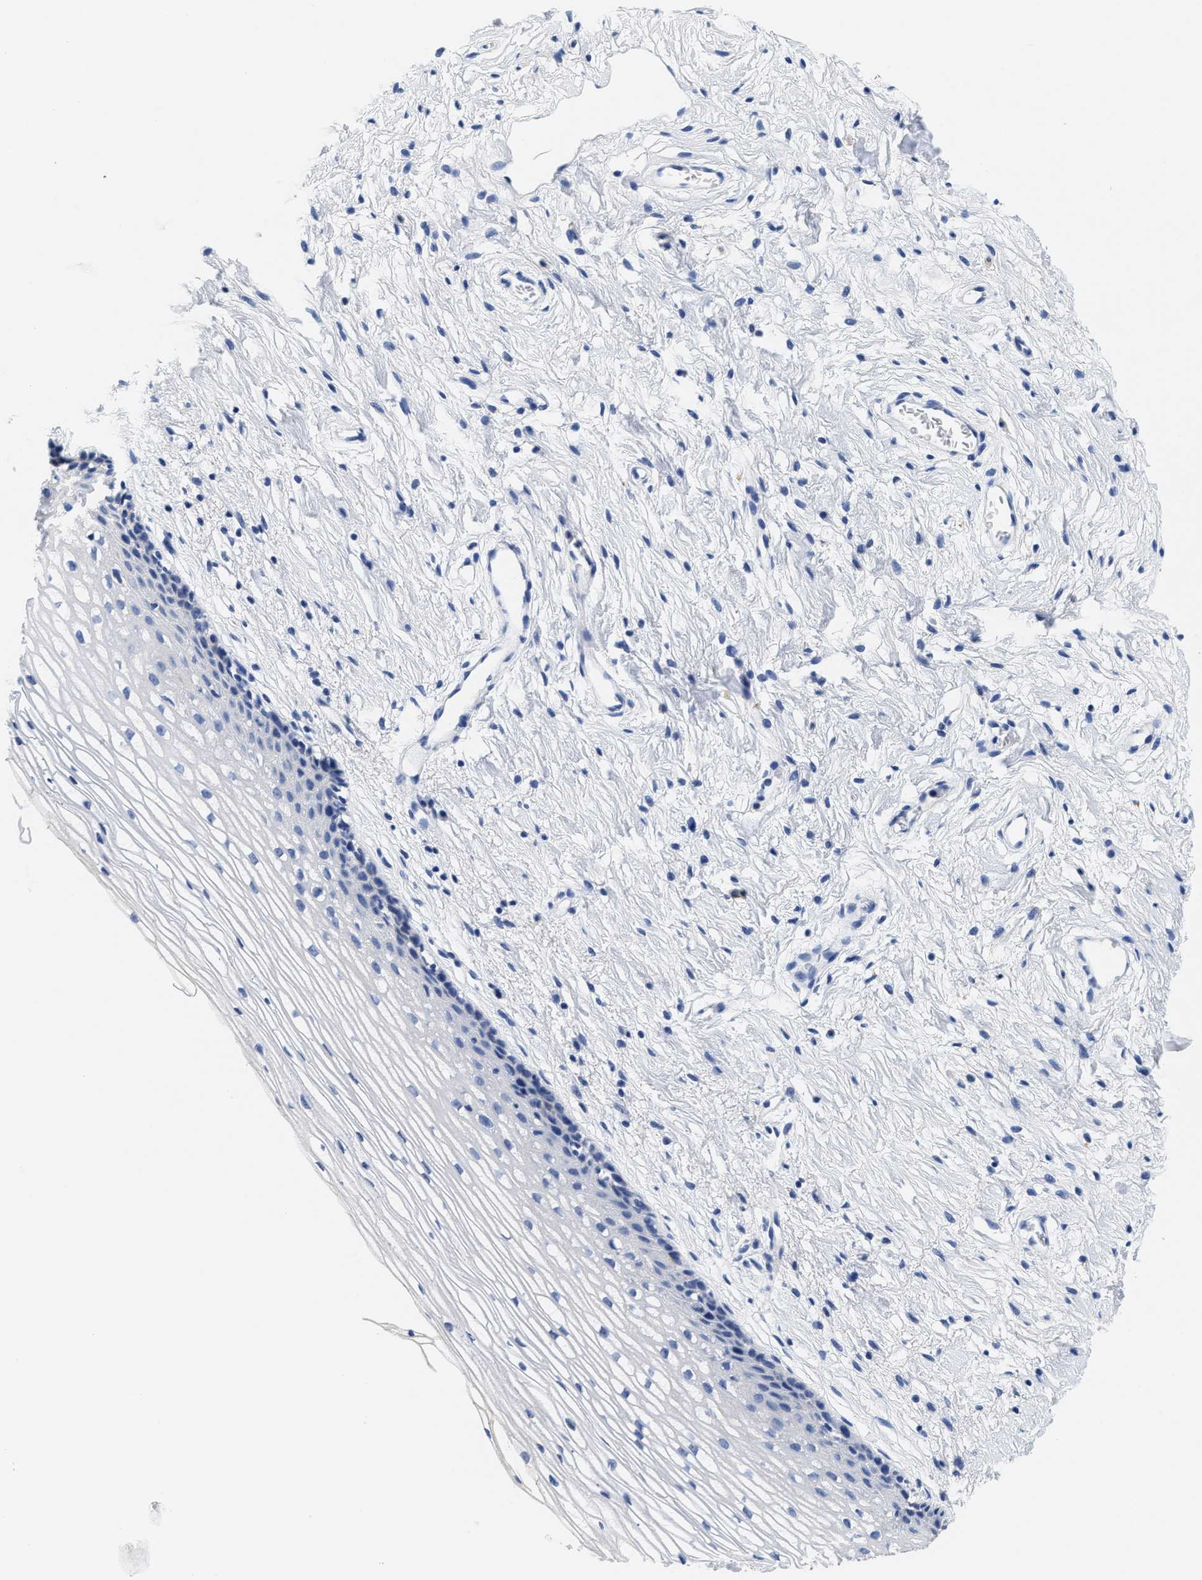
{"staining": {"intensity": "negative", "quantity": "none", "location": "none"}, "tissue": "cervix", "cell_type": "Squamous epithelial cells", "image_type": "normal", "snomed": [{"axis": "morphology", "description": "Normal tissue, NOS"}, {"axis": "topography", "description": "Cervix"}], "caption": "The IHC image has no significant expression in squamous epithelial cells of cervix.", "gene": "TTC3", "patient": {"sex": "female", "age": 77}}